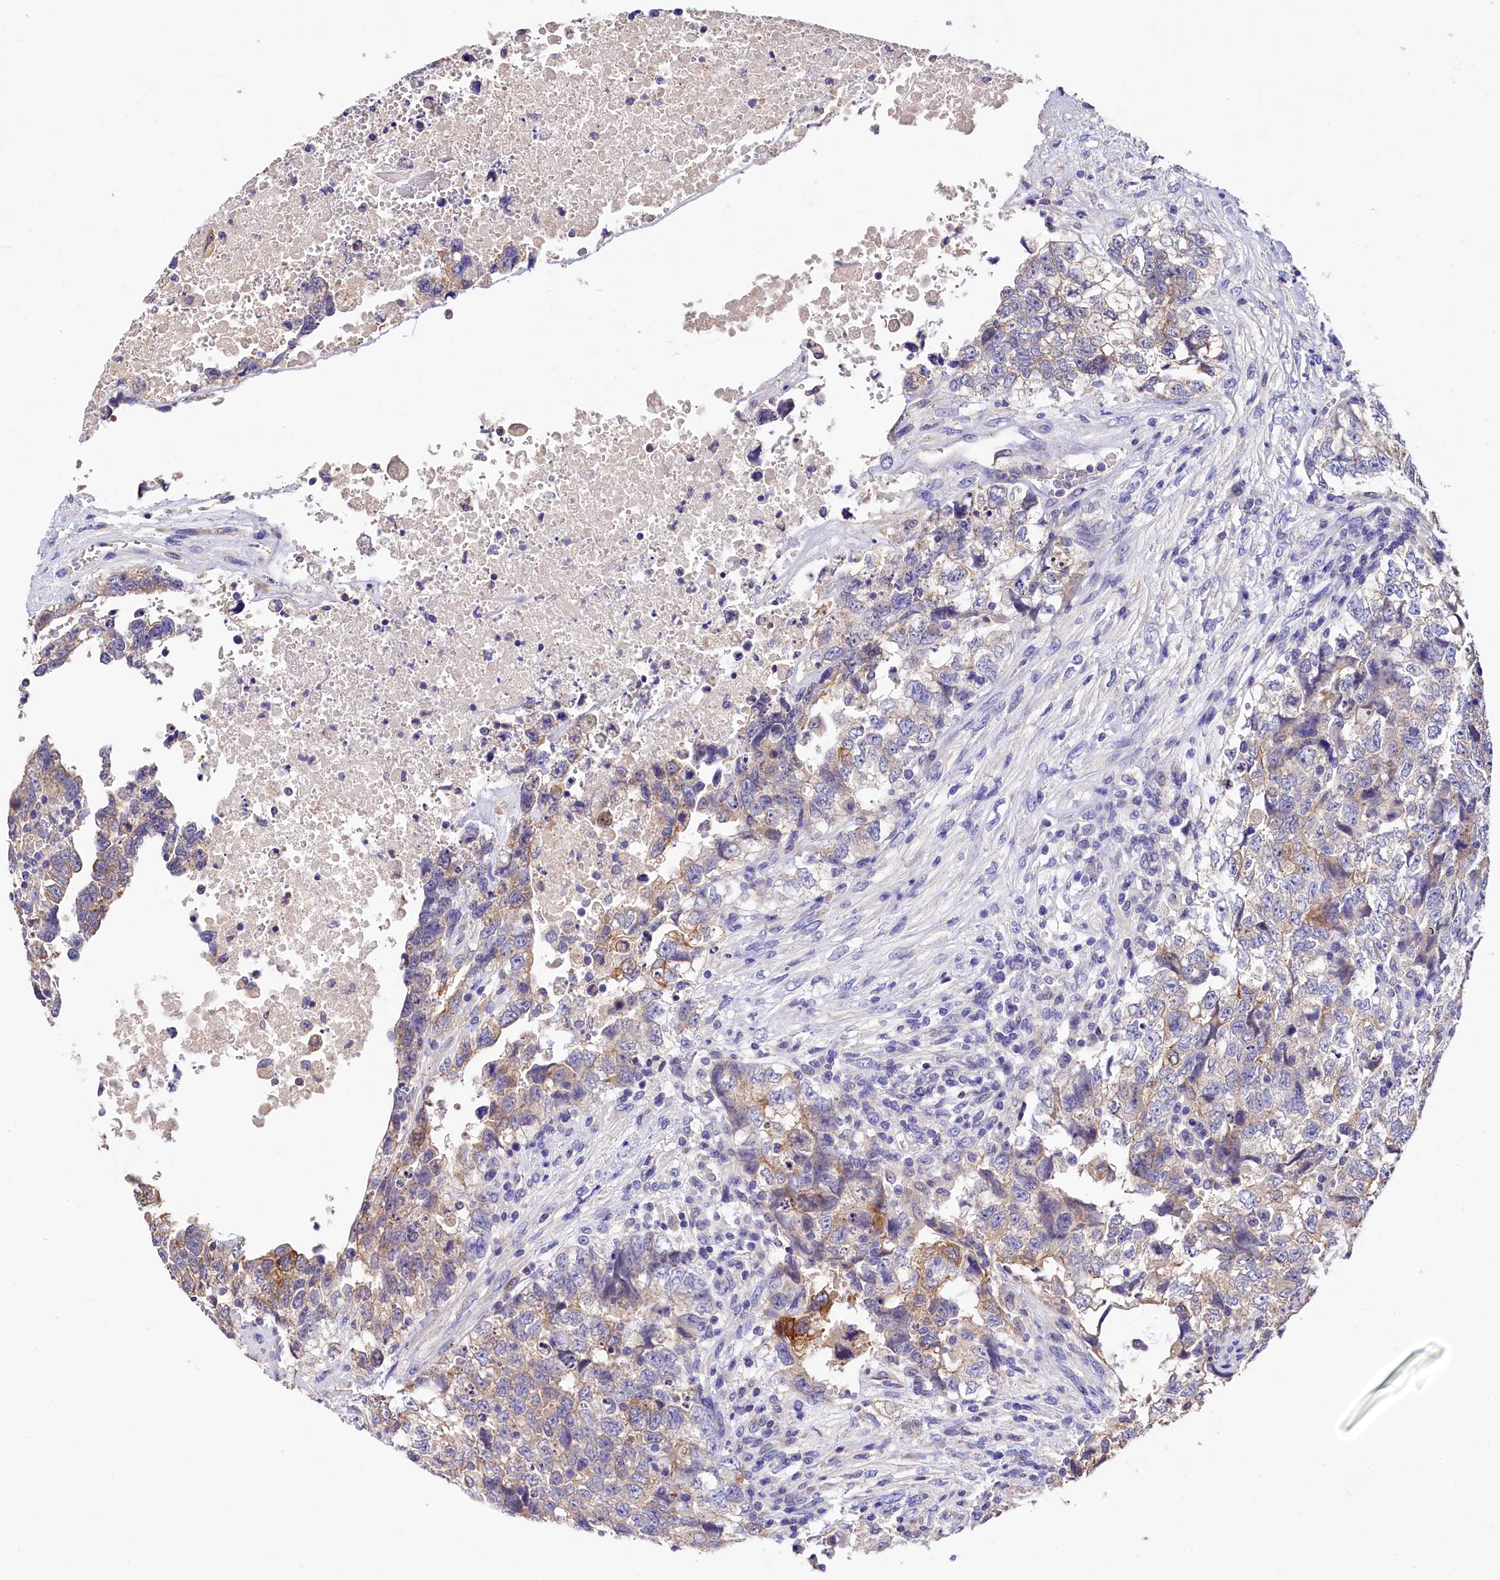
{"staining": {"intensity": "moderate", "quantity": "<25%", "location": "cytoplasmic/membranous"}, "tissue": "testis cancer", "cell_type": "Tumor cells", "image_type": "cancer", "snomed": [{"axis": "morphology", "description": "Carcinoma, Embryonal, NOS"}, {"axis": "topography", "description": "Testis"}], "caption": "Immunohistochemical staining of human testis cancer reveals low levels of moderate cytoplasmic/membranous protein positivity in about <25% of tumor cells.", "gene": "EPS8L2", "patient": {"sex": "male", "age": 37}}